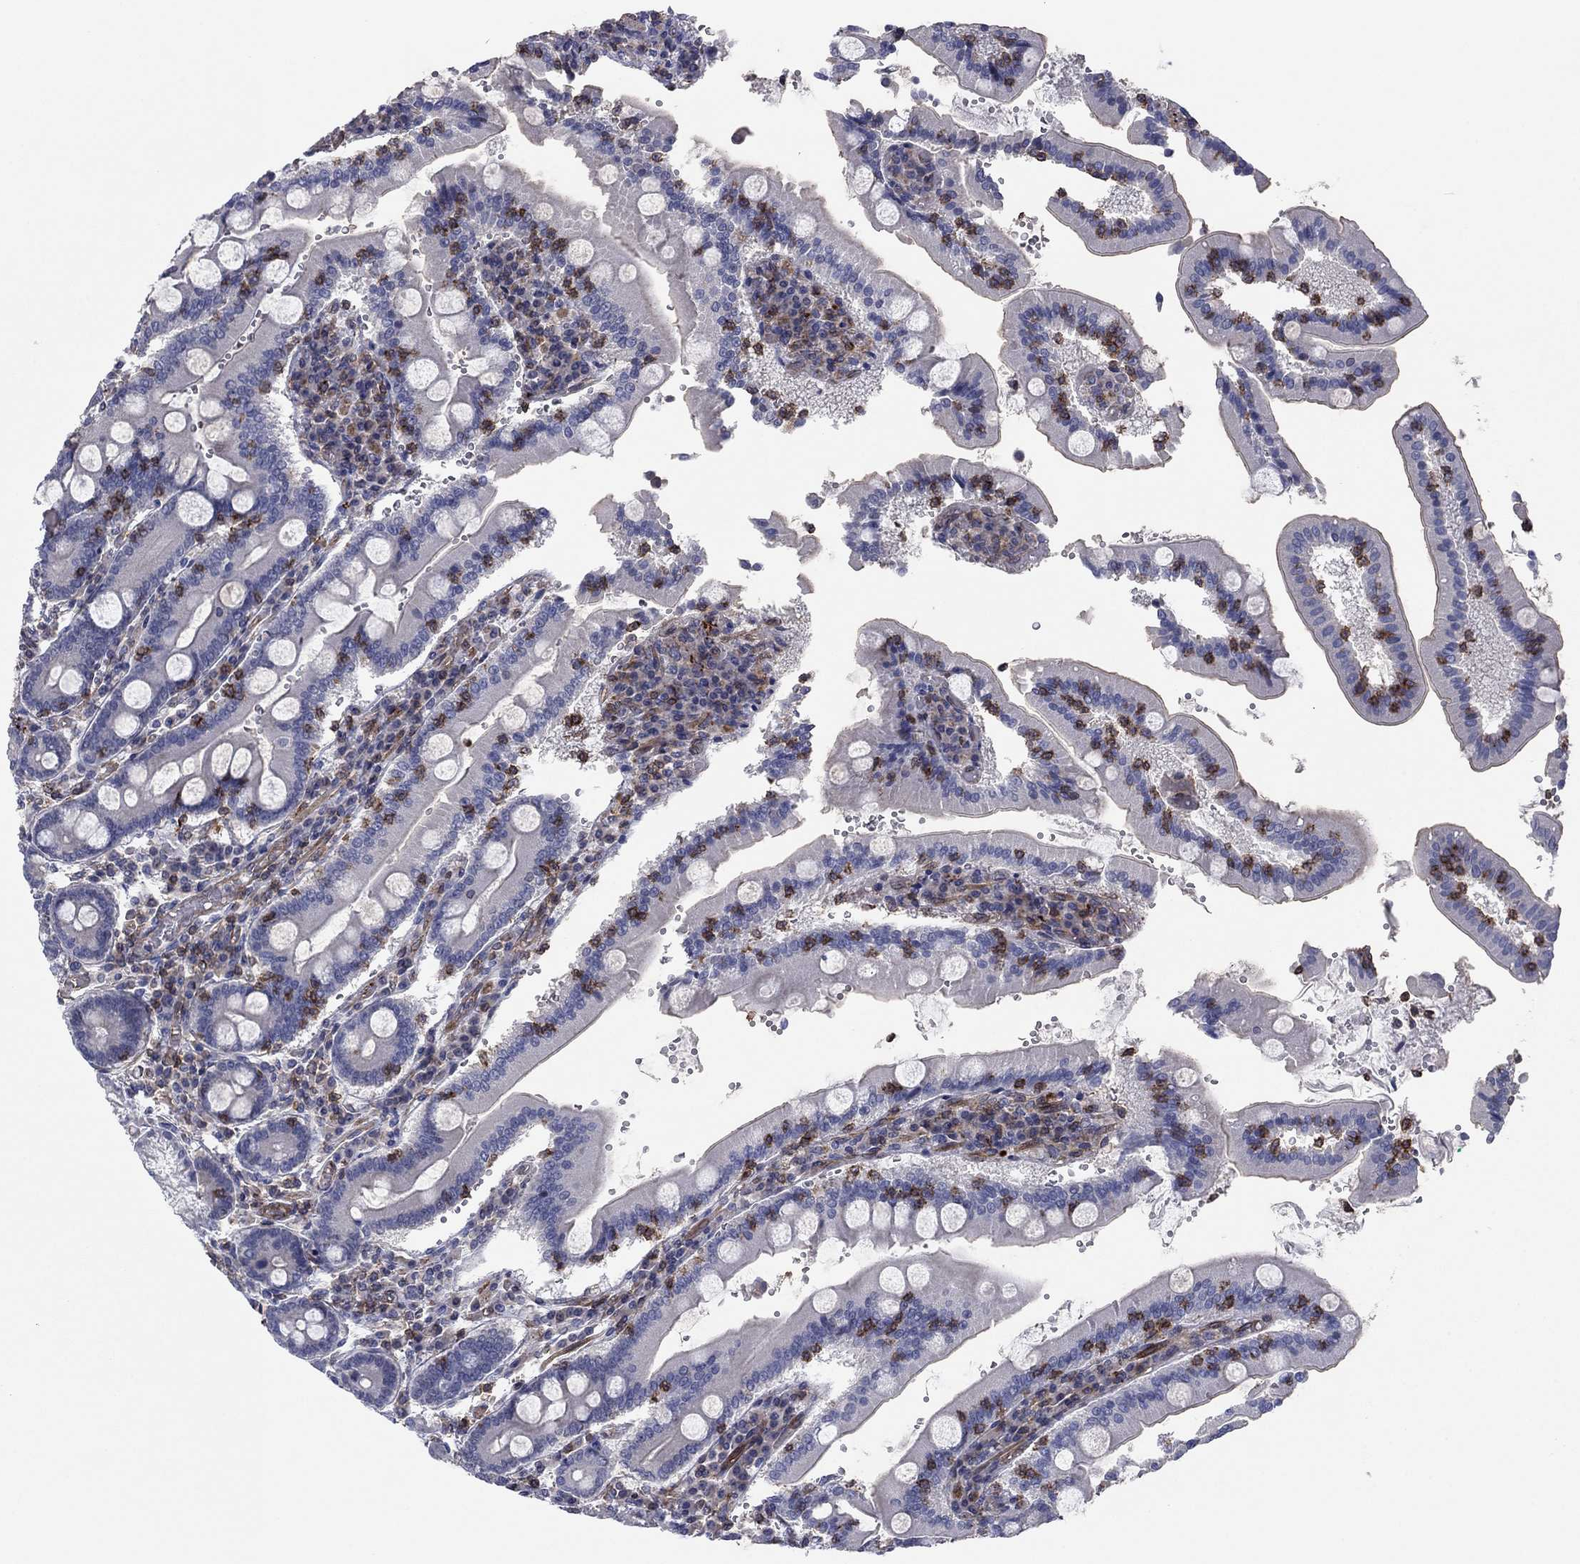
{"staining": {"intensity": "negative", "quantity": "none", "location": "none"}, "tissue": "duodenum", "cell_type": "Glandular cells", "image_type": "normal", "snomed": [{"axis": "morphology", "description": "Normal tissue, NOS"}, {"axis": "topography", "description": "Duodenum"}], "caption": "This image is of benign duodenum stained with immunohistochemistry to label a protein in brown with the nuclei are counter-stained blue. There is no expression in glandular cells. Brightfield microscopy of IHC stained with DAB (brown) and hematoxylin (blue), captured at high magnification.", "gene": "PSD4", "patient": {"sex": "female", "age": 62}}